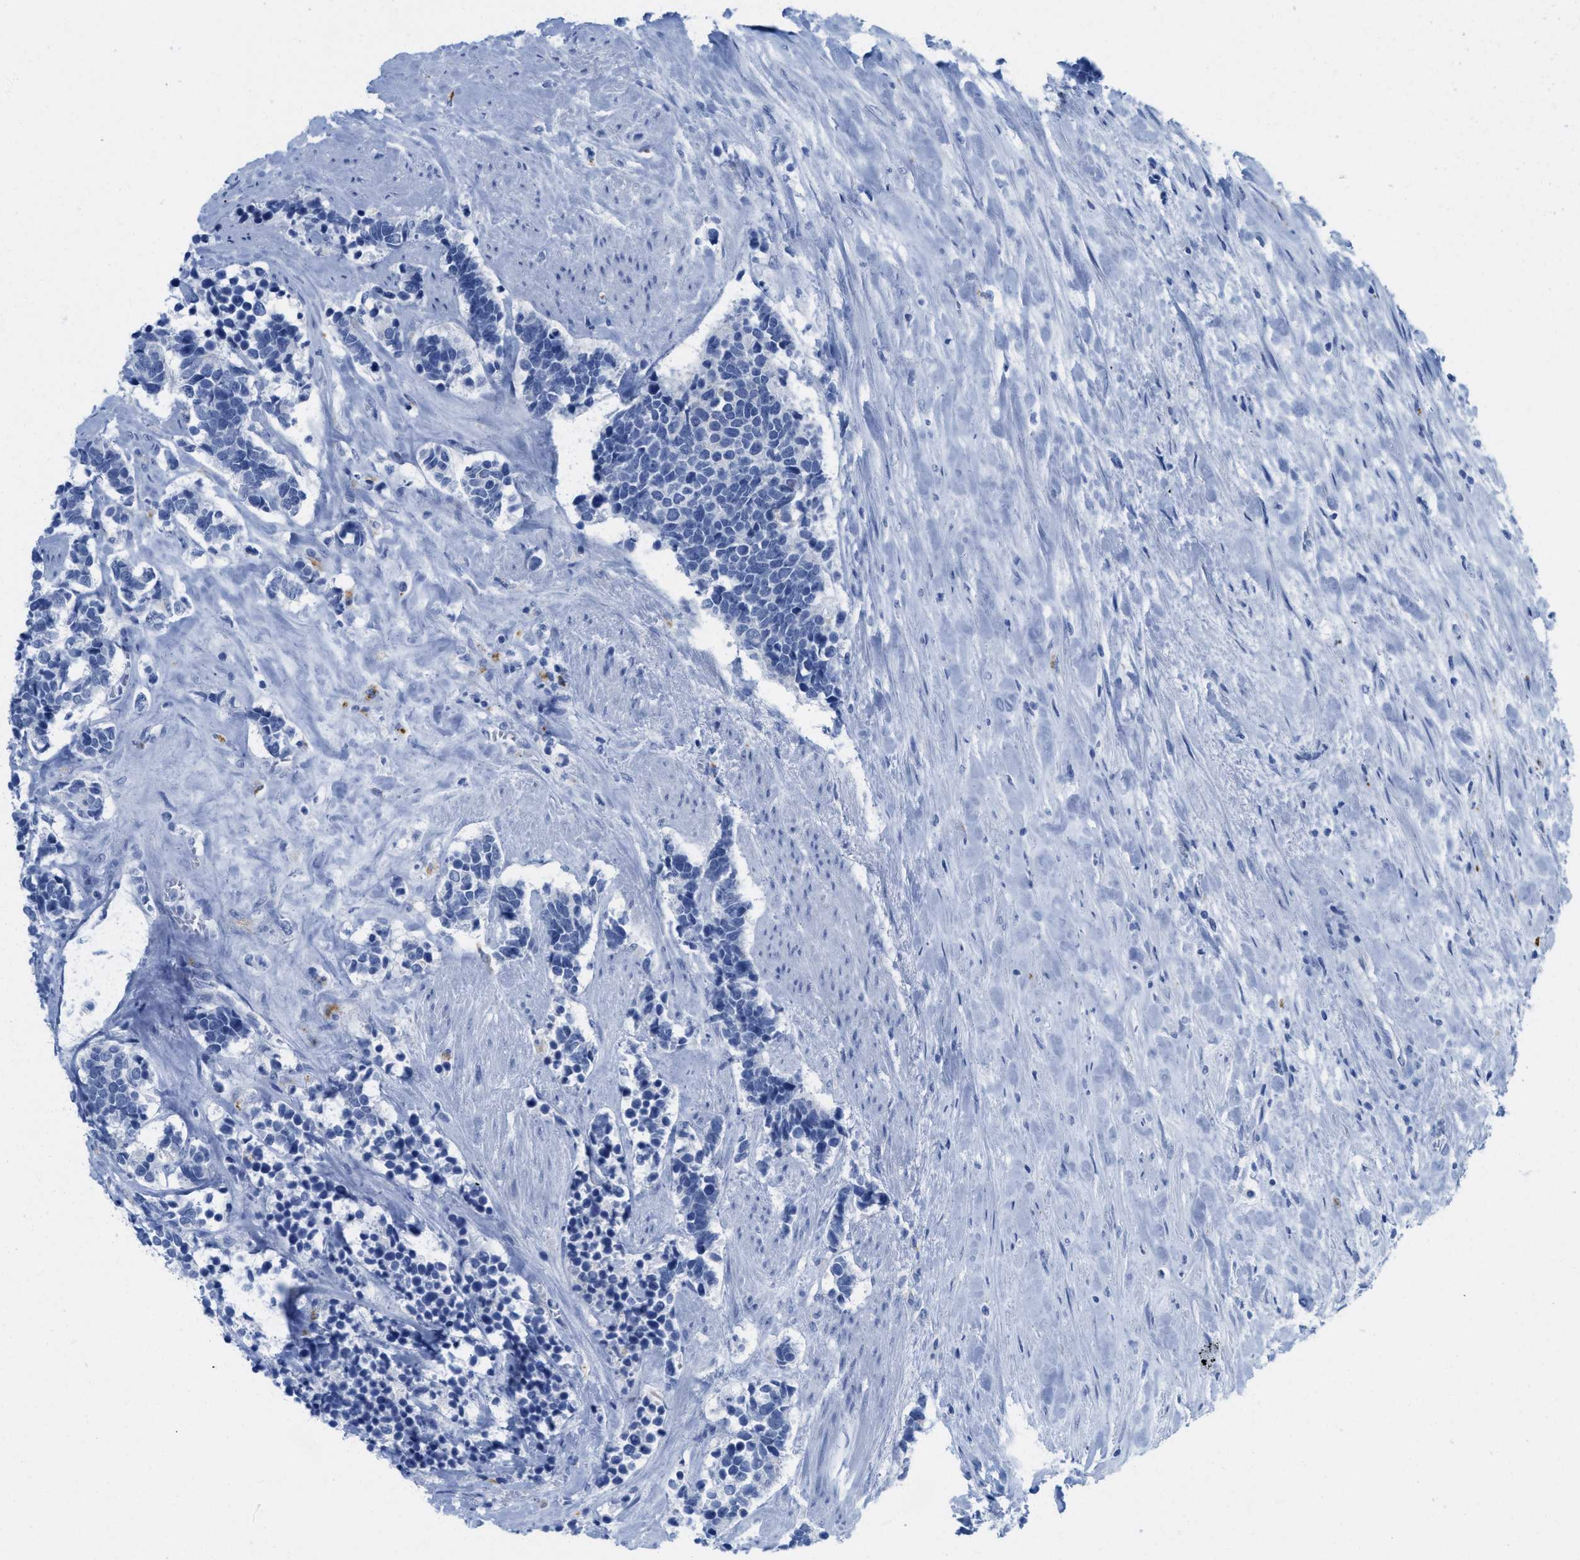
{"staining": {"intensity": "negative", "quantity": "none", "location": "none"}, "tissue": "carcinoid", "cell_type": "Tumor cells", "image_type": "cancer", "snomed": [{"axis": "morphology", "description": "Carcinoma, NOS"}, {"axis": "morphology", "description": "Carcinoid, malignant, NOS"}, {"axis": "topography", "description": "Urinary bladder"}], "caption": "The immunohistochemistry (IHC) photomicrograph has no significant expression in tumor cells of carcinoid tissue.", "gene": "WDR4", "patient": {"sex": "male", "age": 57}}